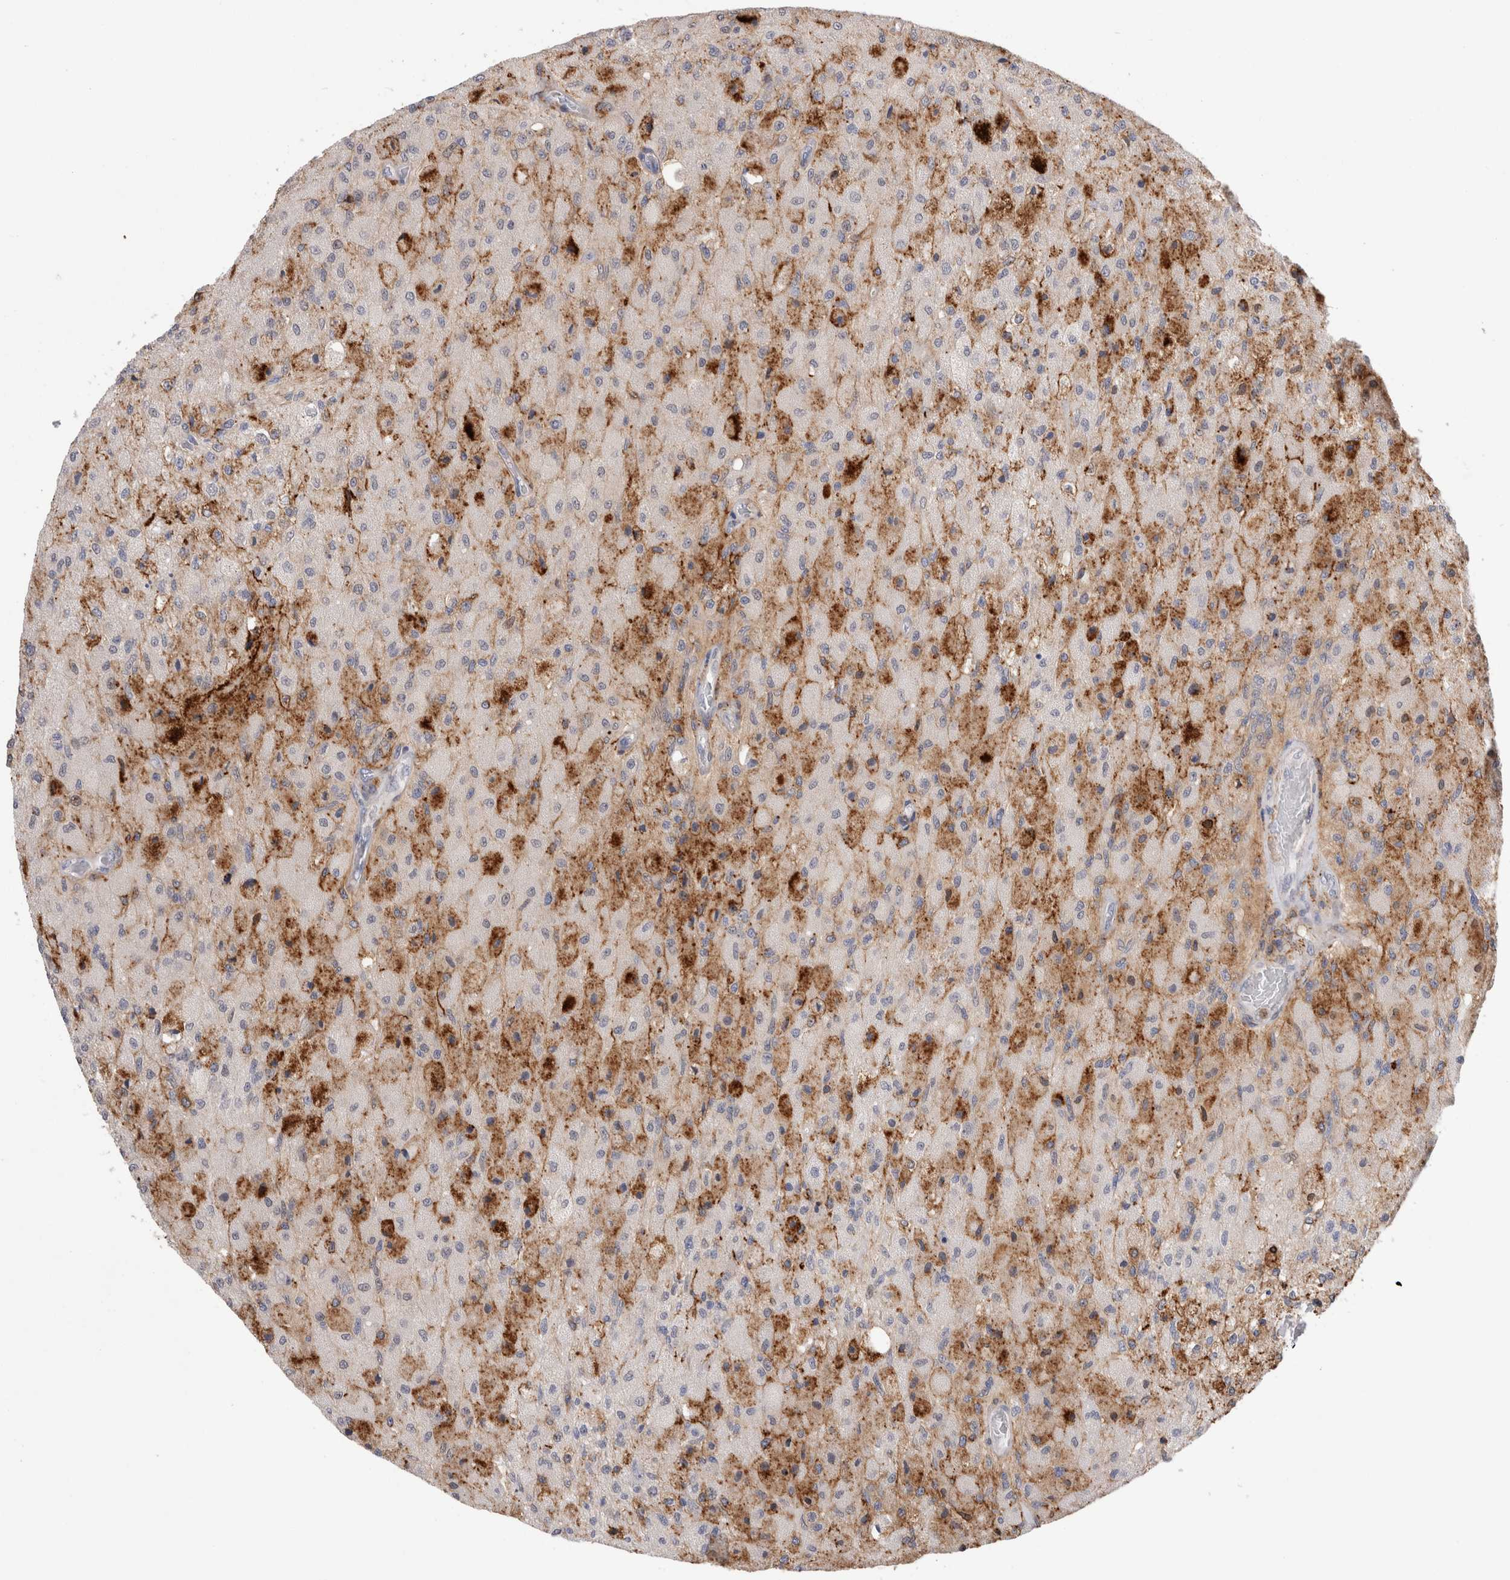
{"staining": {"intensity": "negative", "quantity": "none", "location": "none"}, "tissue": "glioma", "cell_type": "Tumor cells", "image_type": "cancer", "snomed": [{"axis": "morphology", "description": "Normal tissue, NOS"}, {"axis": "morphology", "description": "Glioma, malignant, High grade"}, {"axis": "topography", "description": "Cerebral cortex"}], "caption": "This histopathology image is of glioma stained with immunohistochemistry to label a protein in brown with the nuclei are counter-stained blue. There is no staining in tumor cells.", "gene": "CCDC88B", "patient": {"sex": "male", "age": 77}}